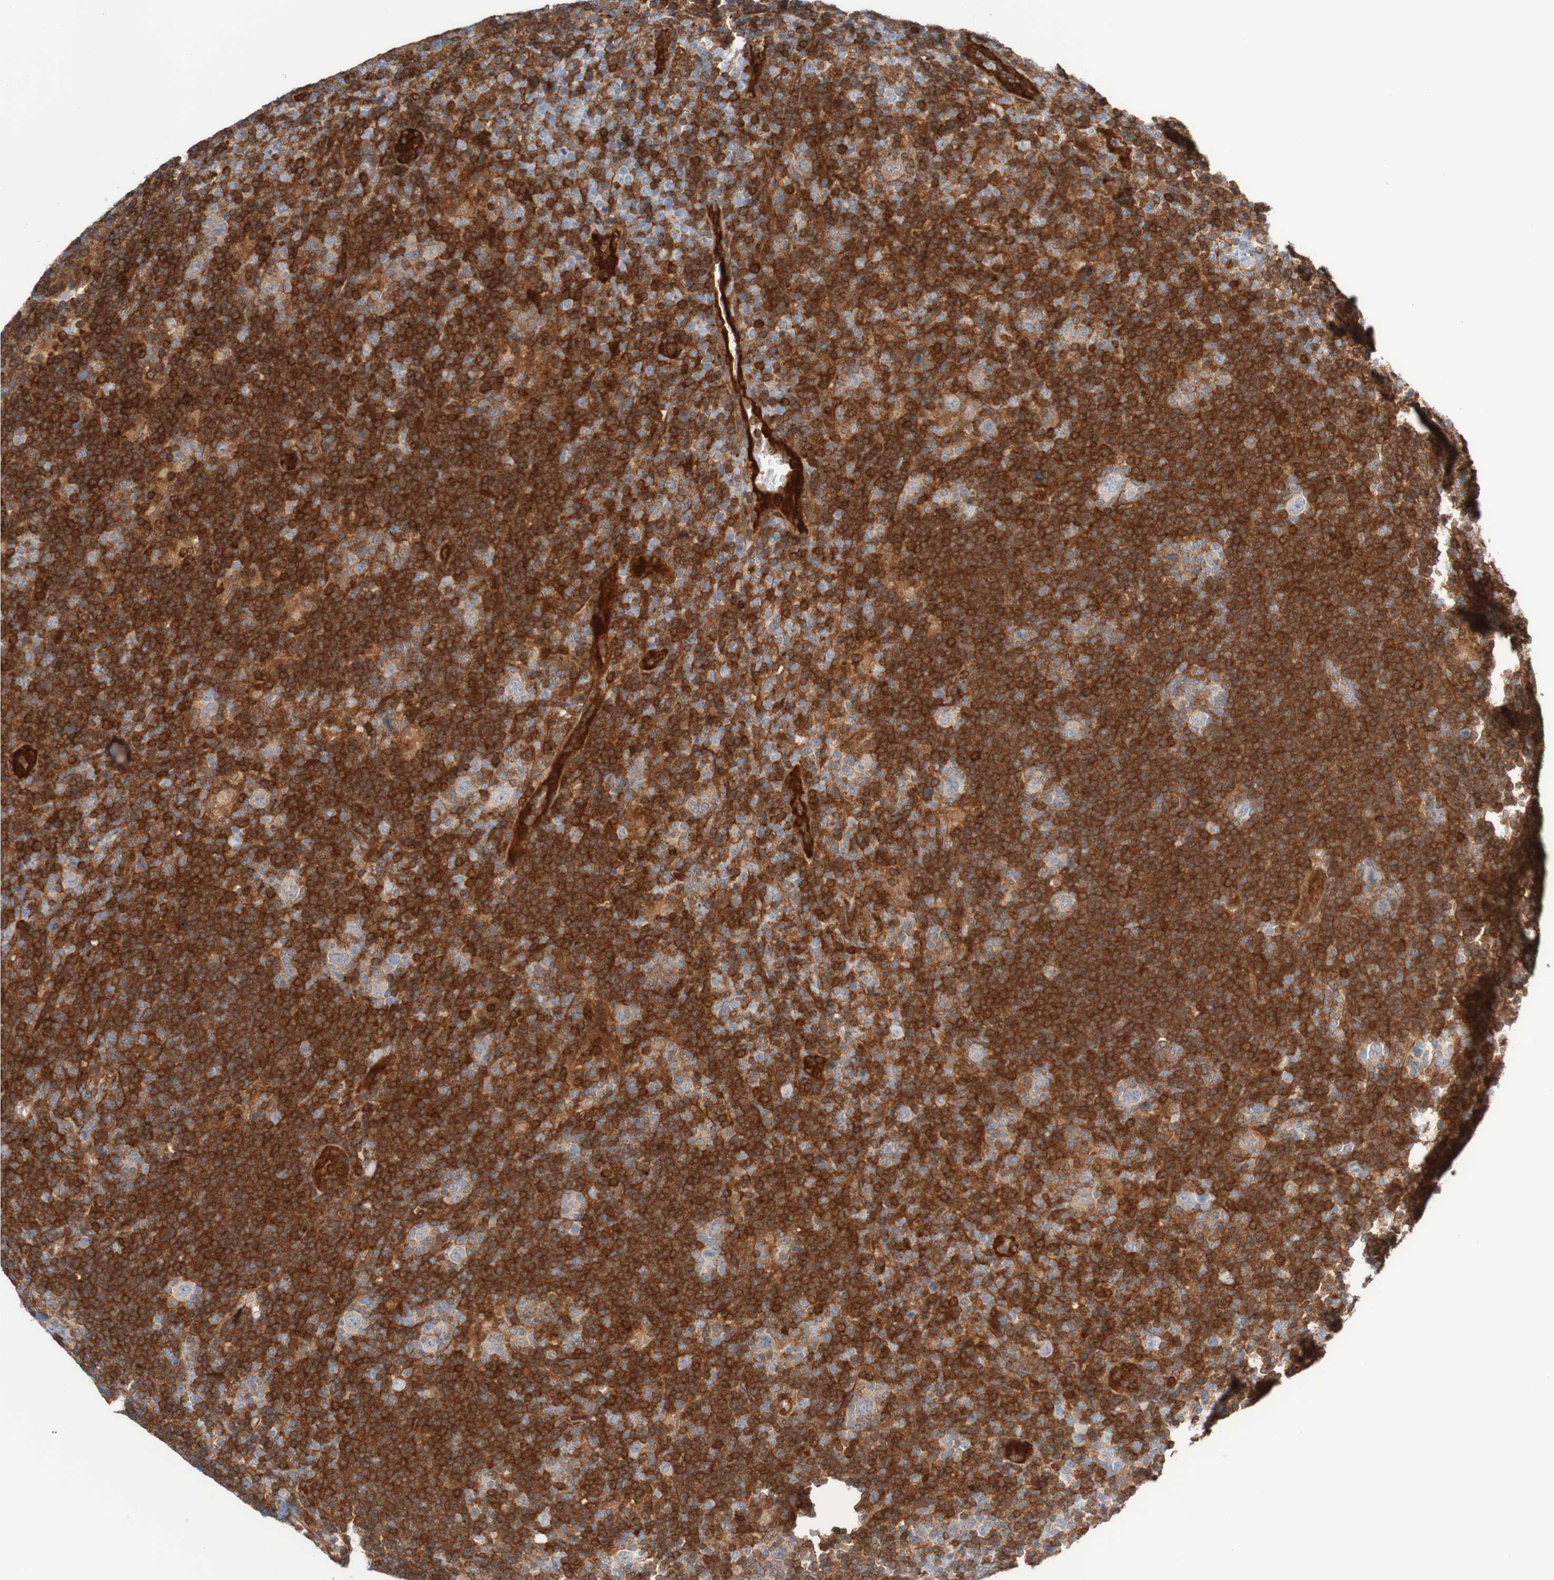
{"staining": {"intensity": "weak", "quantity": ">75%", "location": "cytoplasmic/membranous"}, "tissue": "lymphoma", "cell_type": "Tumor cells", "image_type": "cancer", "snomed": [{"axis": "morphology", "description": "Hodgkin's disease, NOS"}, {"axis": "topography", "description": "Lymph node"}], "caption": "A low amount of weak cytoplasmic/membranous positivity is appreciated in approximately >75% of tumor cells in Hodgkin's disease tissue.", "gene": "RIGI", "patient": {"sex": "female", "age": 57}}